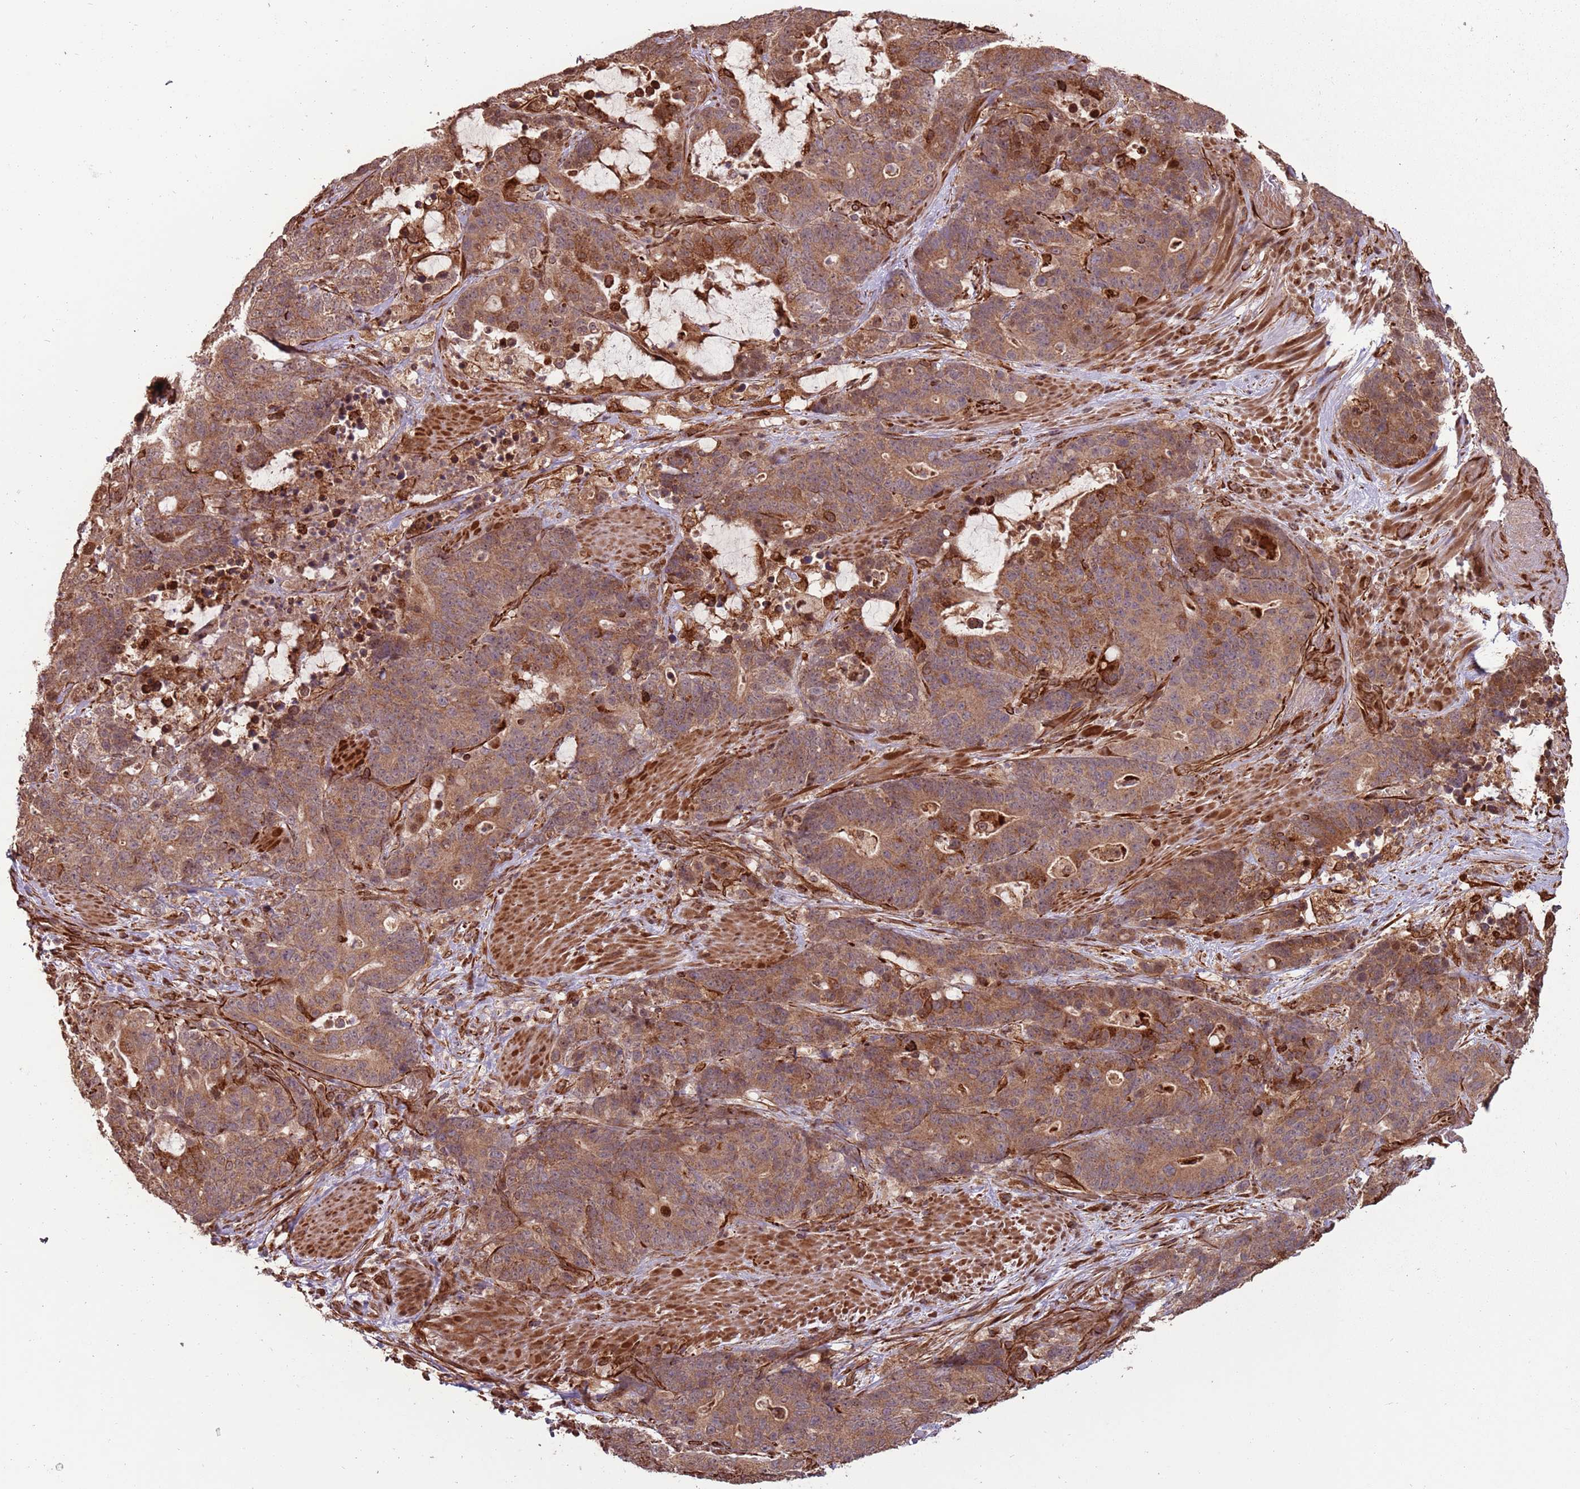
{"staining": {"intensity": "moderate", "quantity": ">75%", "location": "cytoplasmic/membranous,nuclear"}, "tissue": "stomach cancer", "cell_type": "Tumor cells", "image_type": "cancer", "snomed": [{"axis": "morphology", "description": "Adenocarcinoma, NOS"}, {"axis": "topography", "description": "Stomach"}], "caption": "Protein analysis of adenocarcinoma (stomach) tissue displays moderate cytoplasmic/membranous and nuclear expression in about >75% of tumor cells. The staining was performed using DAB (3,3'-diaminobenzidine) to visualize the protein expression in brown, while the nuclei were stained in blue with hematoxylin (Magnification: 20x).", "gene": "ADAMTS3", "patient": {"sex": "female", "age": 76}}